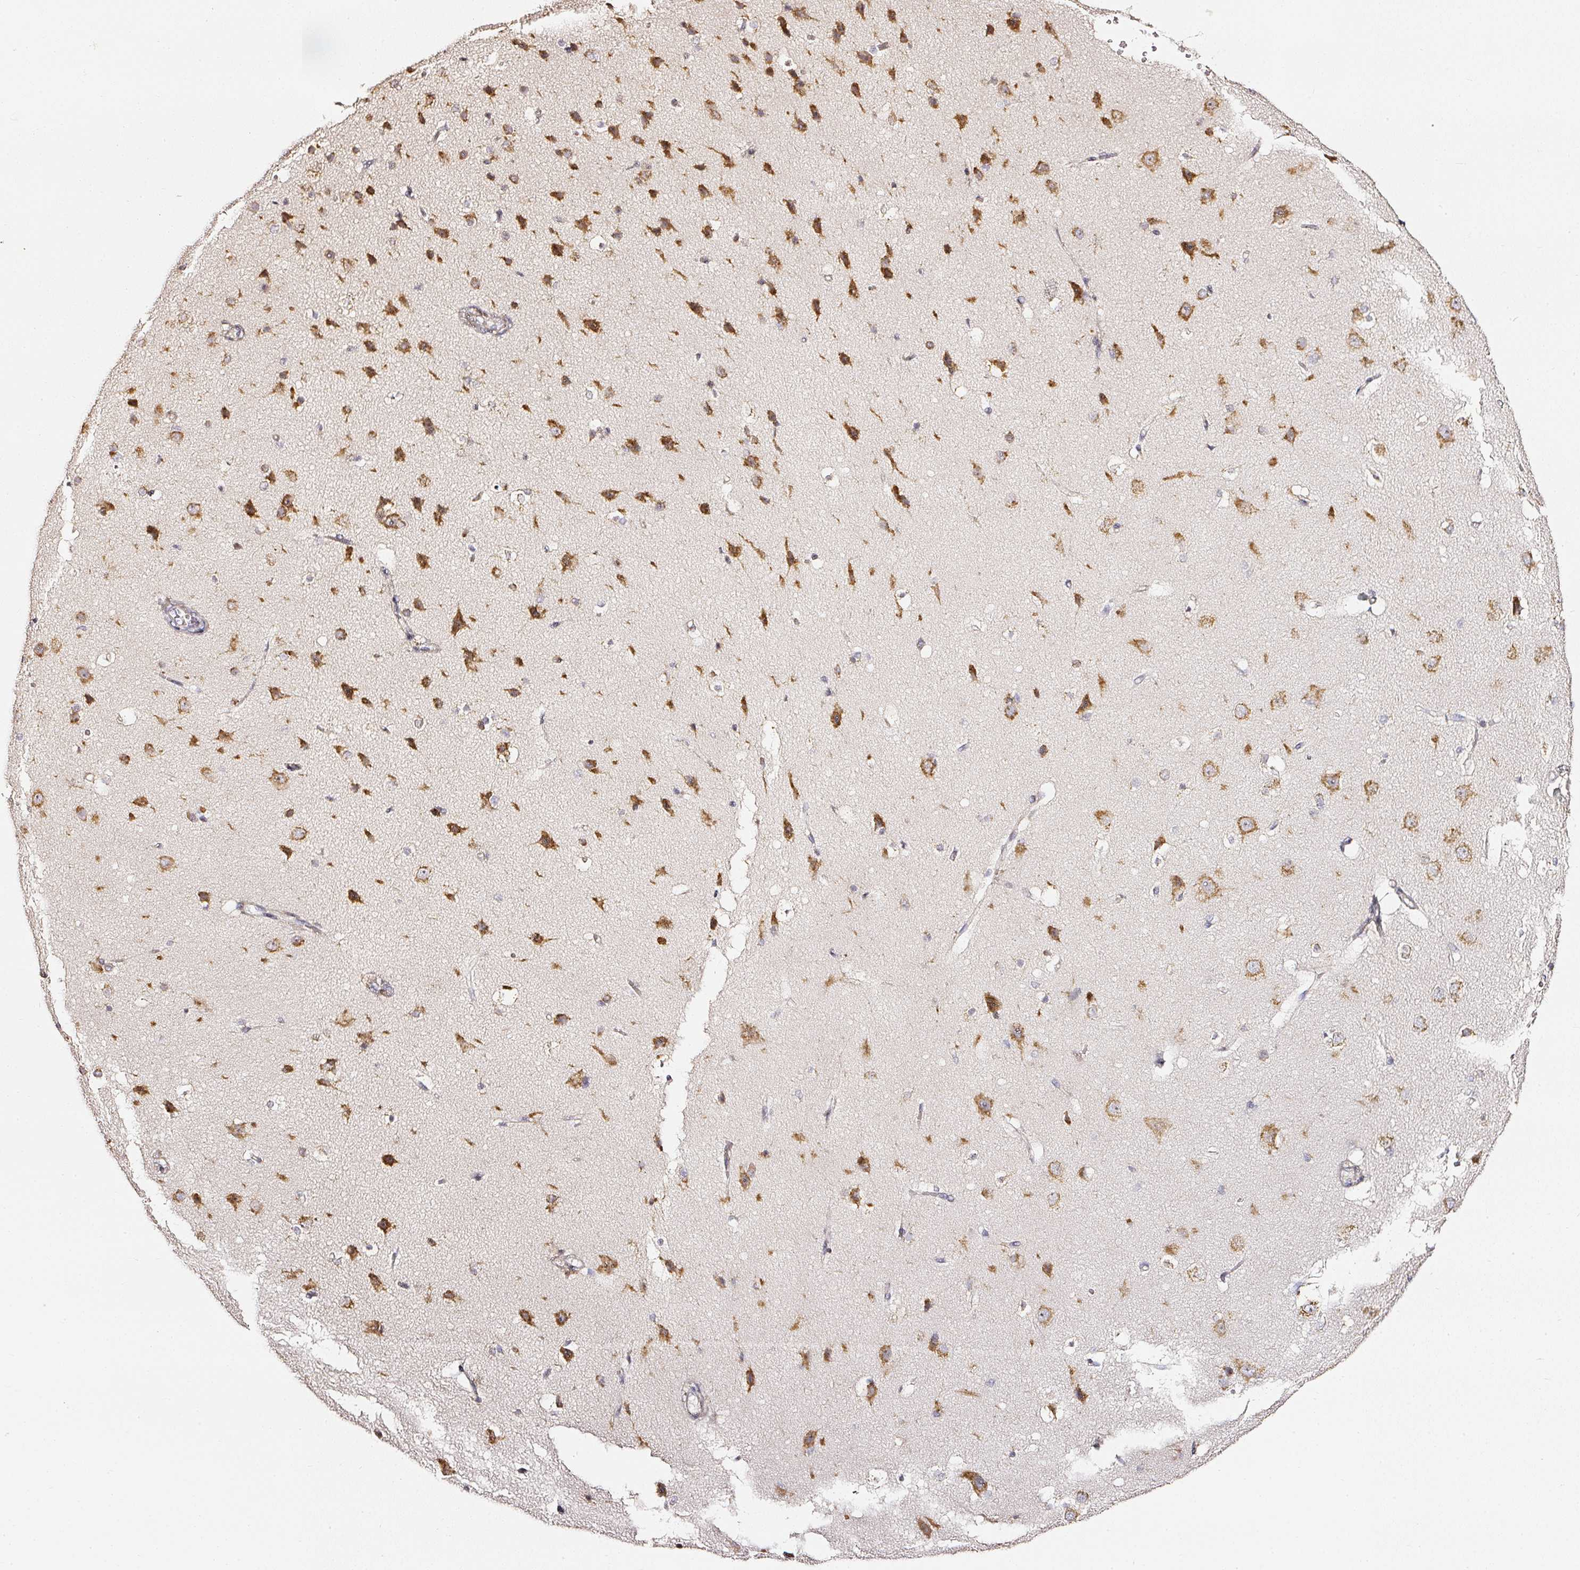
{"staining": {"intensity": "negative", "quantity": "none", "location": "none"}, "tissue": "cerebral cortex", "cell_type": "Endothelial cells", "image_type": "normal", "snomed": [{"axis": "morphology", "description": "Normal tissue, NOS"}, {"axis": "topography", "description": "Cerebral cortex"}], "caption": "An immunohistochemistry photomicrograph of normal cerebral cortex is shown. There is no staining in endothelial cells of cerebral cortex.", "gene": "NTRK1", "patient": {"sex": "male", "age": 37}}